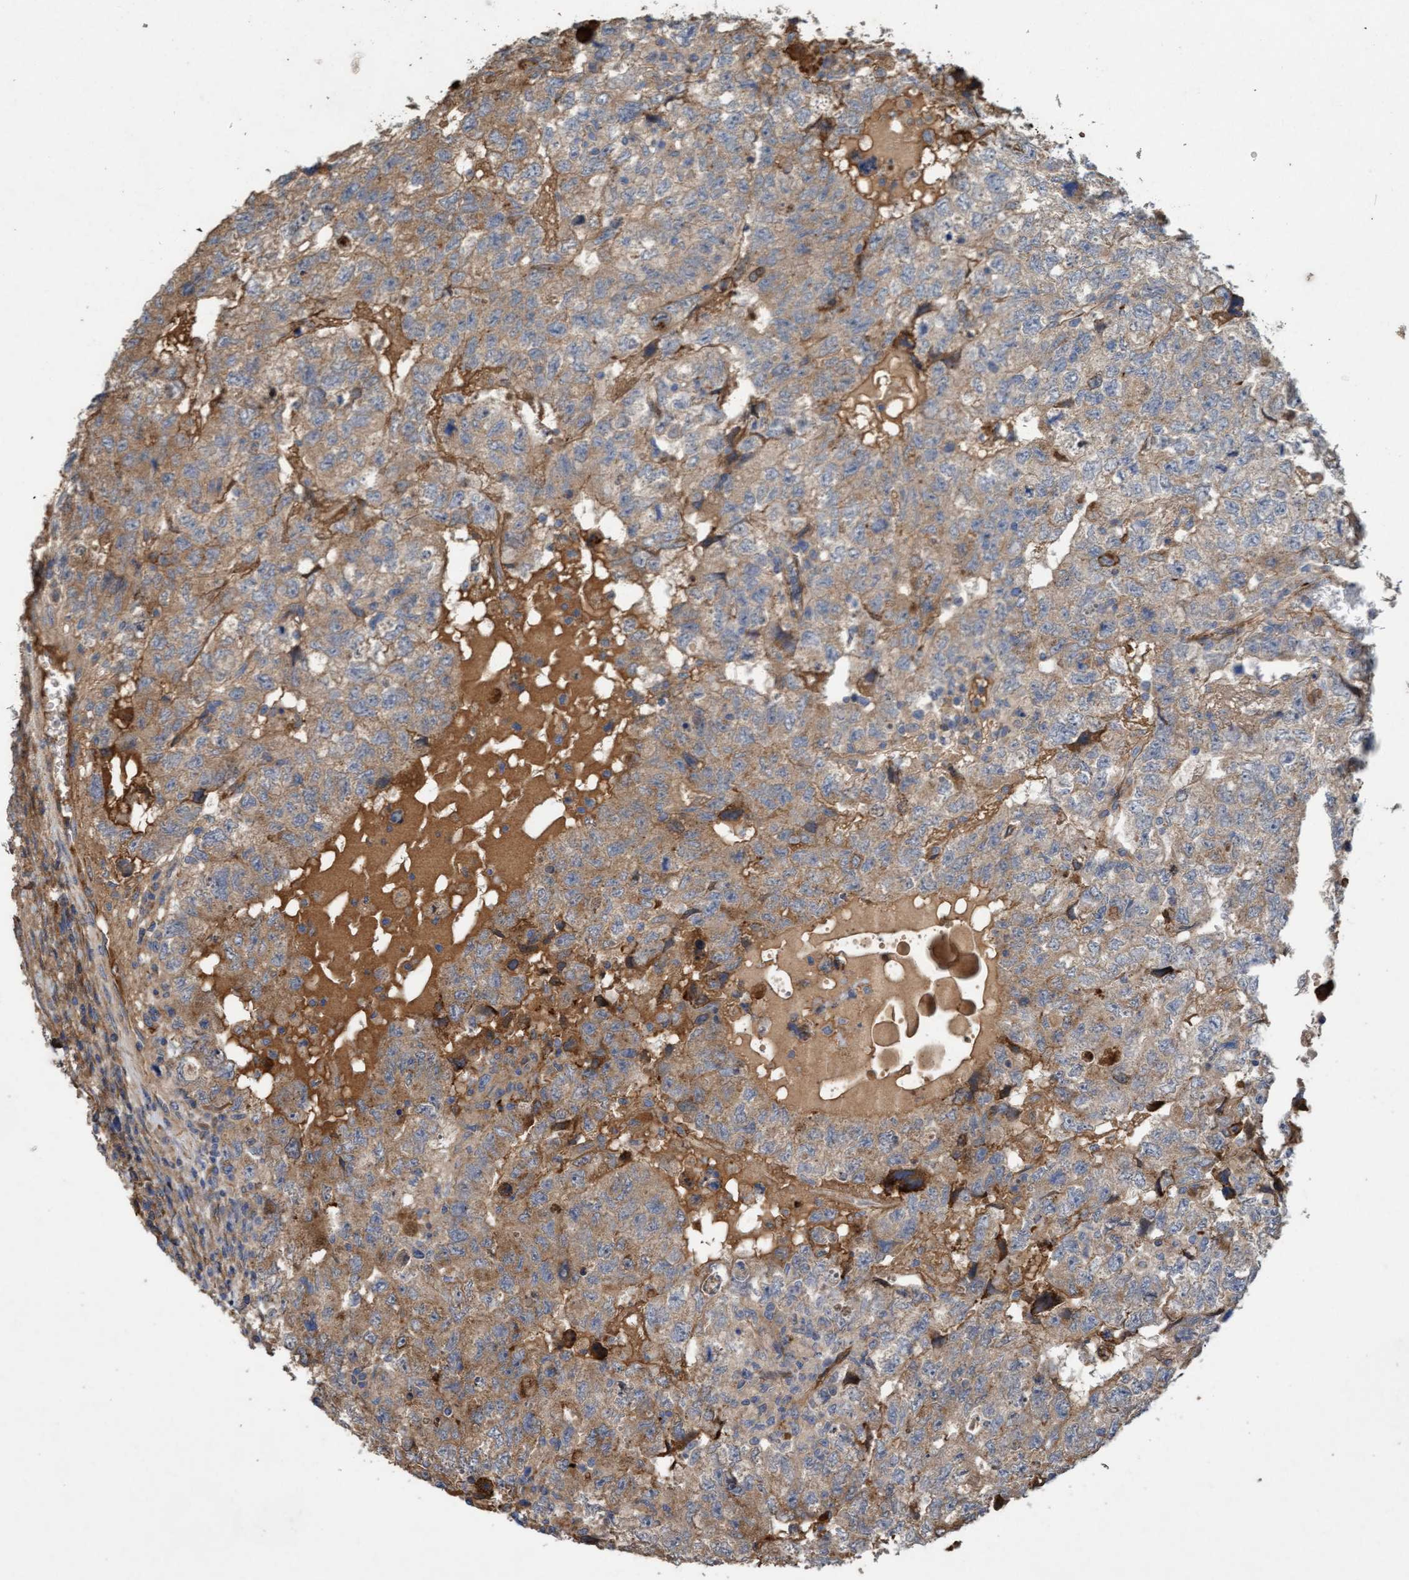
{"staining": {"intensity": "weak", "quantity": ">75%", "location": "cytoplasmic/membranous"}, "tissue": "testis cancer", "cell_type": "Tumor cells", "image_type": "cancer", "snomed": [{"axis": "morphology", "description": "Carcinoma, Embryonal, NOS"}, {"axis": "topography", "description": "Testis"}], "caption": "A high-resolution histopathology image shows immunohistochemistry staining of embryonal carcinoma (testis), which demonstrates weak cytoplasmic/membranous positivity in about >75% of tumor cells.", "gene": "DDHD2", "patient": {"sex": "male", "age": 36}}